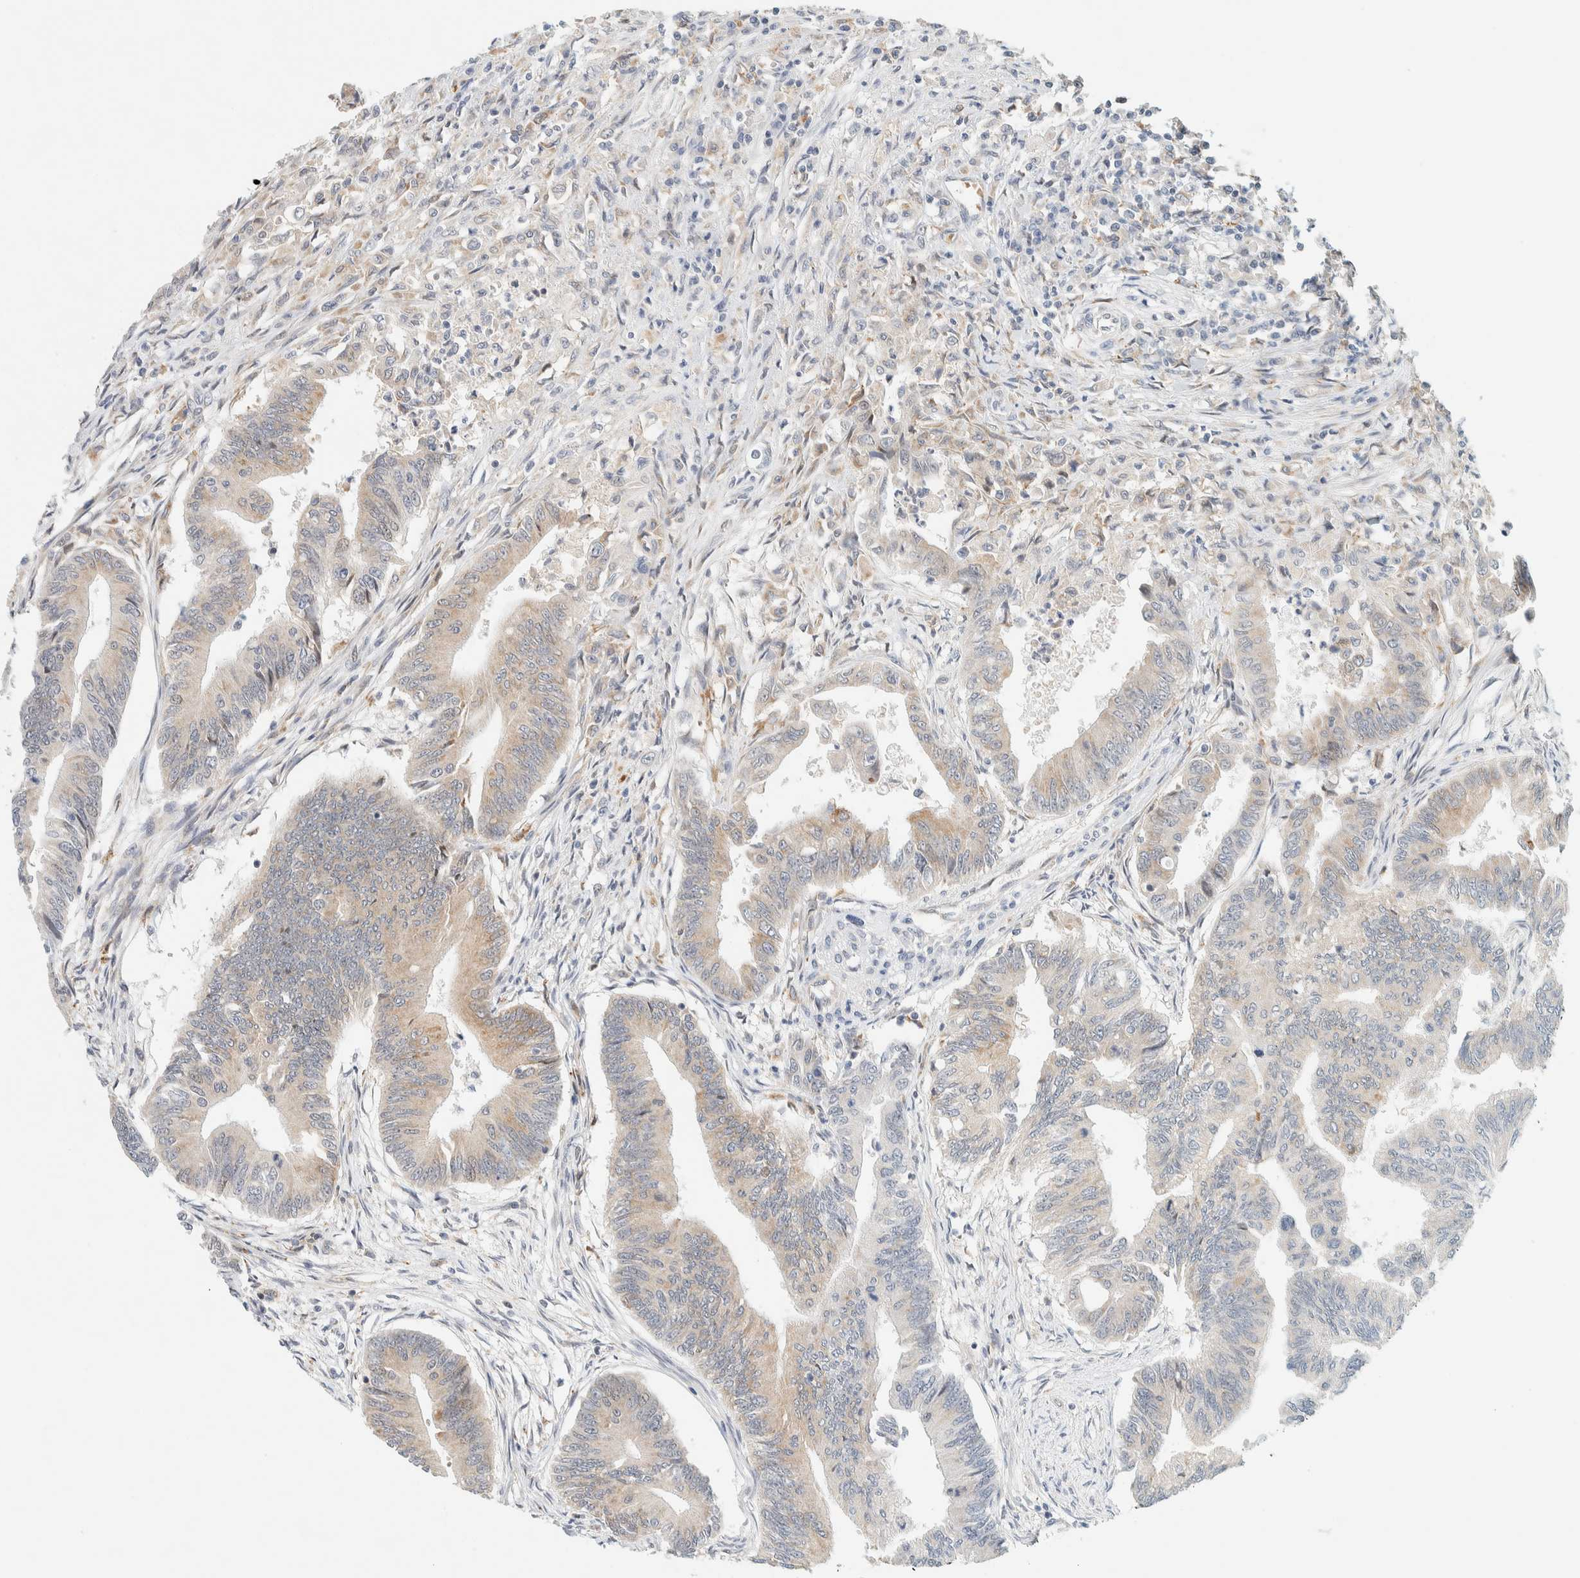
{"staining": {"intensity": "weak", "quantity": "25%-75%", "location": "cytoplasmic/membranous"}, "tissue": "colorectal cancer", "cell_type": "Tumor cells", "image_type": "cancer", "snomed": [{"axis": "morphology", "description": "Adenoma, NOS"}, {"axis": "morphology", "description": "Adenocarcinoma, NOS"}, {"axis": "topography", "description": "Colon"}], "caption": "Colorectal cancer tissue shows weak cytoplasmic/membranous positivity in about 25%-75% of tumor cells", "gene": "SUMF2", "patient": {"sex": "male", "age": 79}}